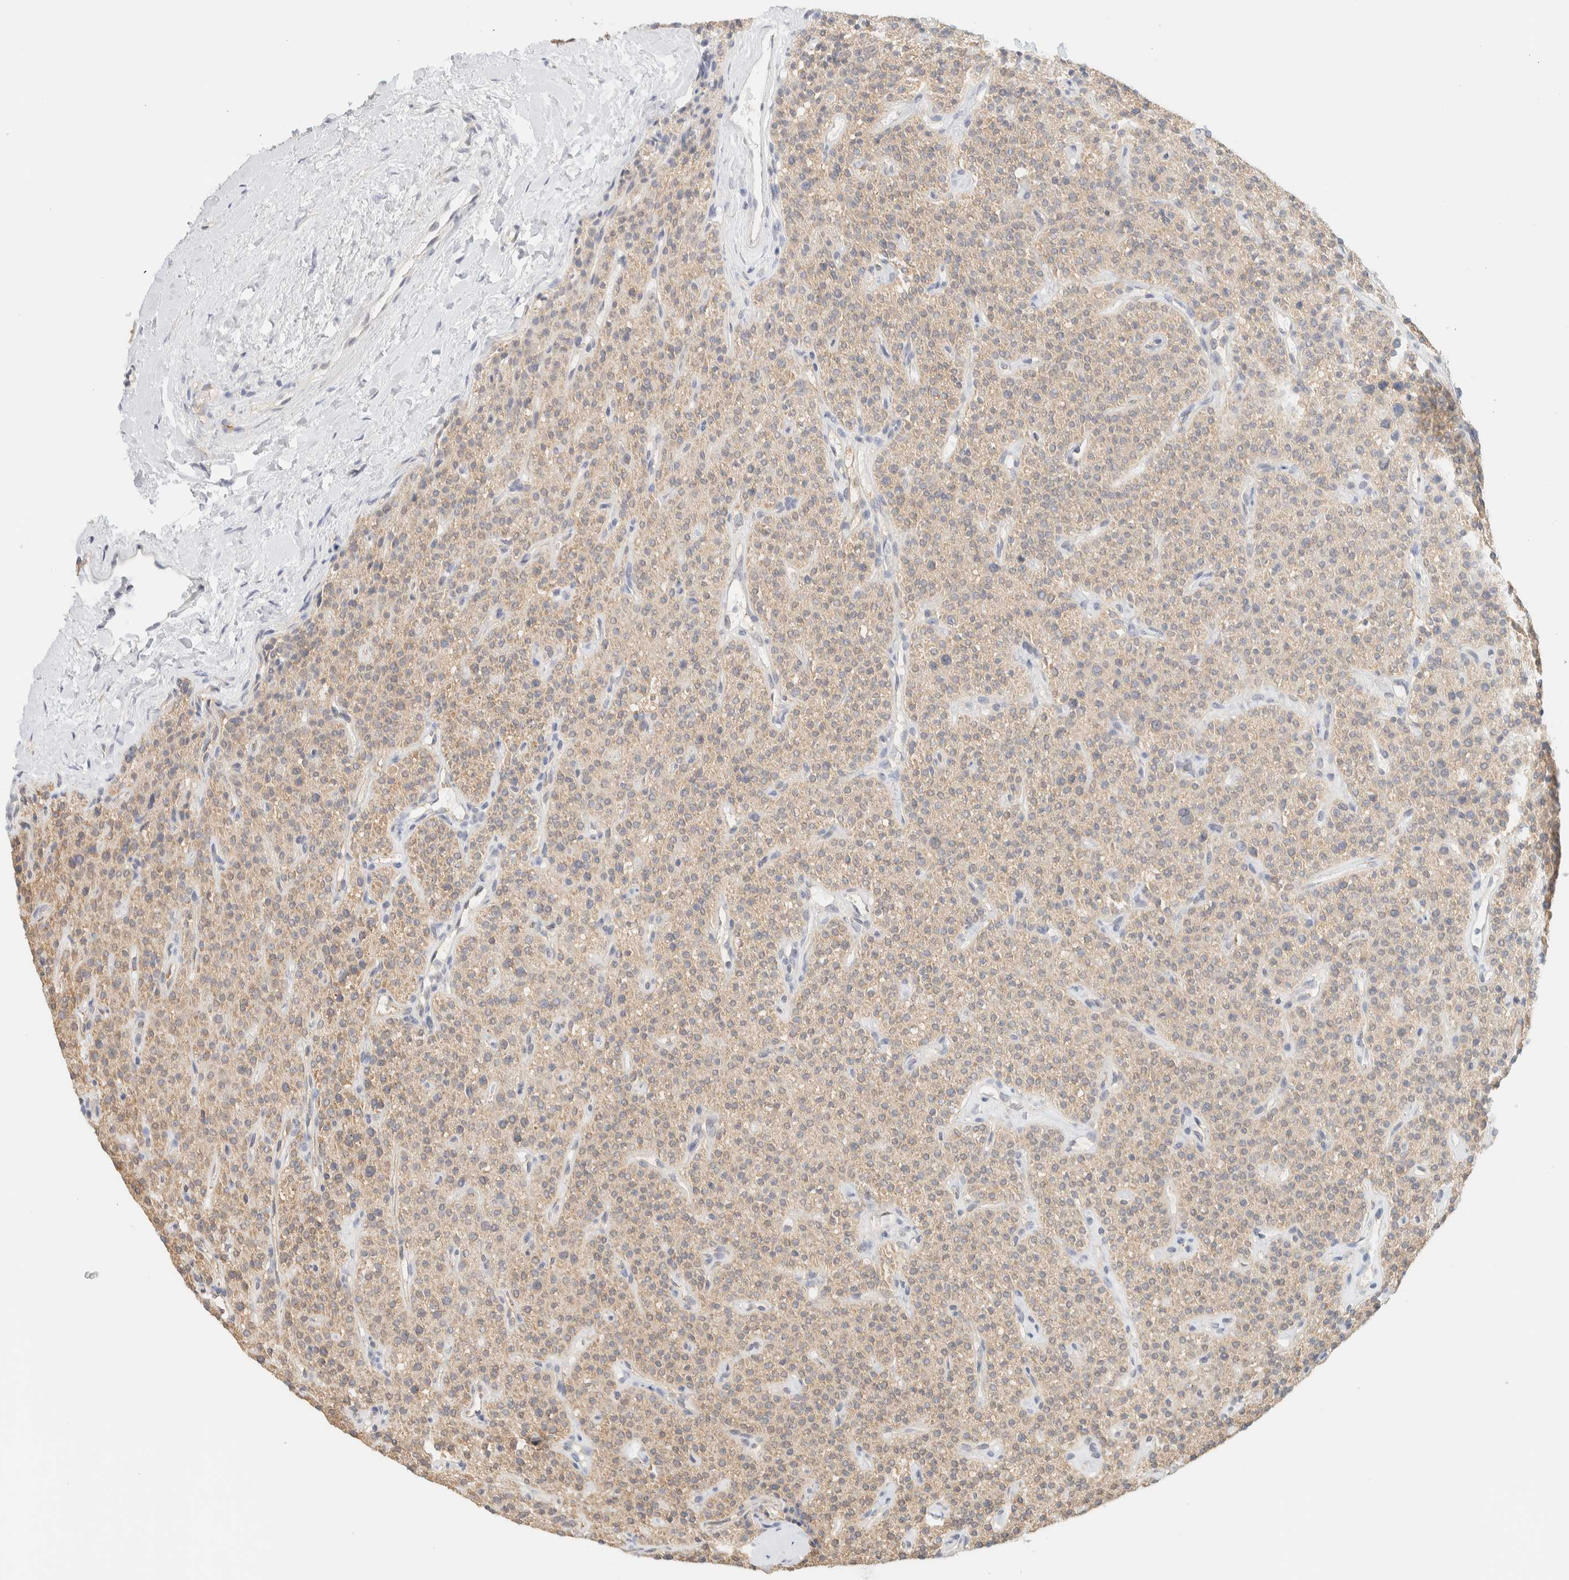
{"staining": {"intensity": "moderate", "quantity": ">75%", "location": "cytoplasmic/membranous"}, "tissue": "parathyroid gland", "cell_type": "Glandular cells", "image_type": "normal", "snomed": [{"axis": "morphology", "description": "Normal tissue, NOS"}, {"axis": "topography", "description": "Parathyroid gland"}], "caption": "Glandular cells demonstrate medium levels of moderate cytoplasmic/membranous expression in approximately >75% of cells in benign human parathyroid gland. (Brightfield microscopy of DAB IHC at high magnification).", "gene": "TBC1D8B", "patient": {"sex": "male", "age": 46}}